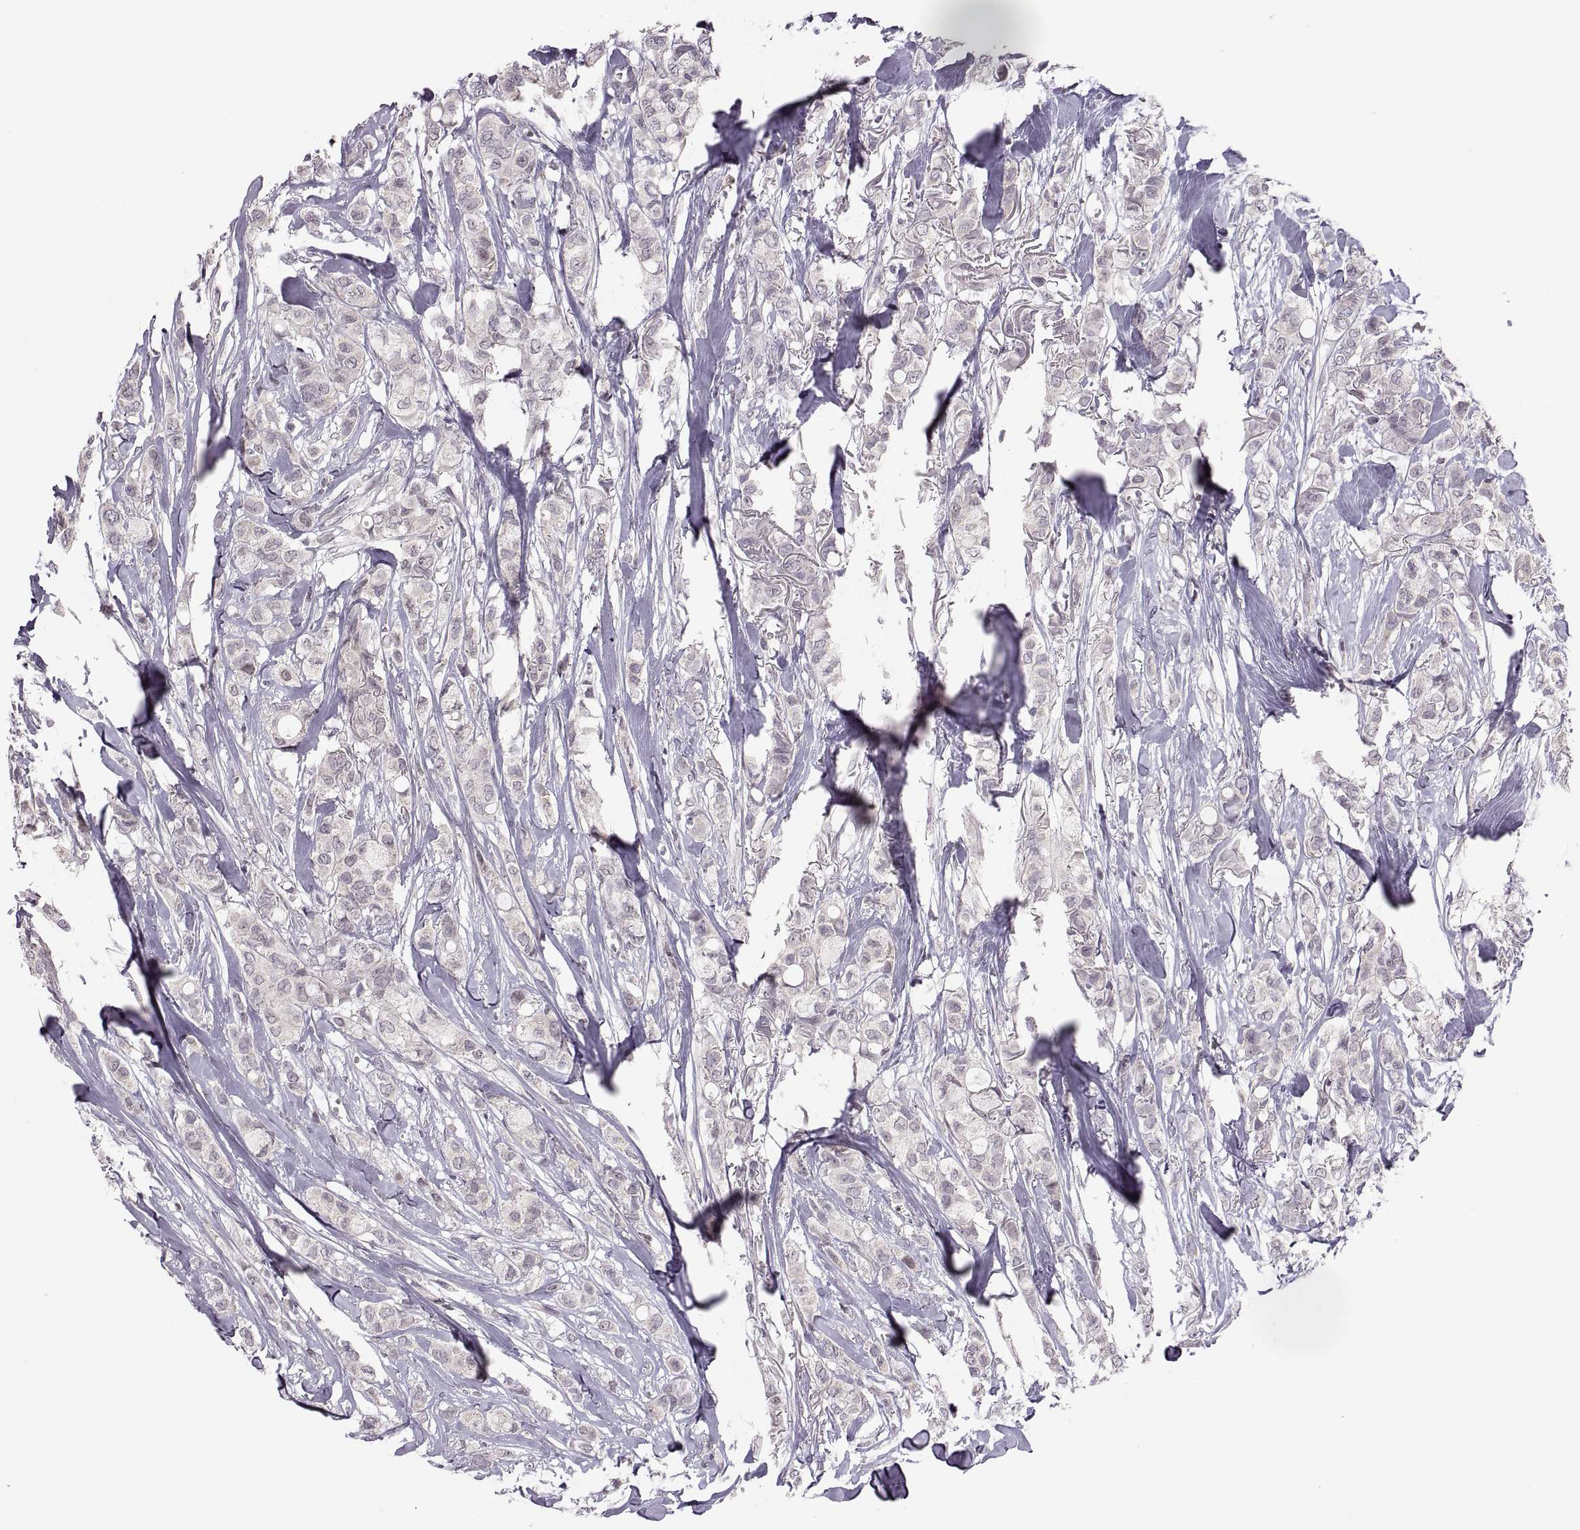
{"staining": {"intensity": "negative", "quantity": "none", "location": "none"}, "tissue": "breast cancer", "cell_type": "Tumor cells", "image_type": "cancer", "snomed": [{"axis": "morphology", "description": "Duct carcinoma"}, {"axis": "topography", "description": "Breast"}], "caption": "Tumor cells show no significant expression in breast invasive ductal carcinoma.", "gene": "SNAI1", "patient": {"sex": "female", "age": 85}}